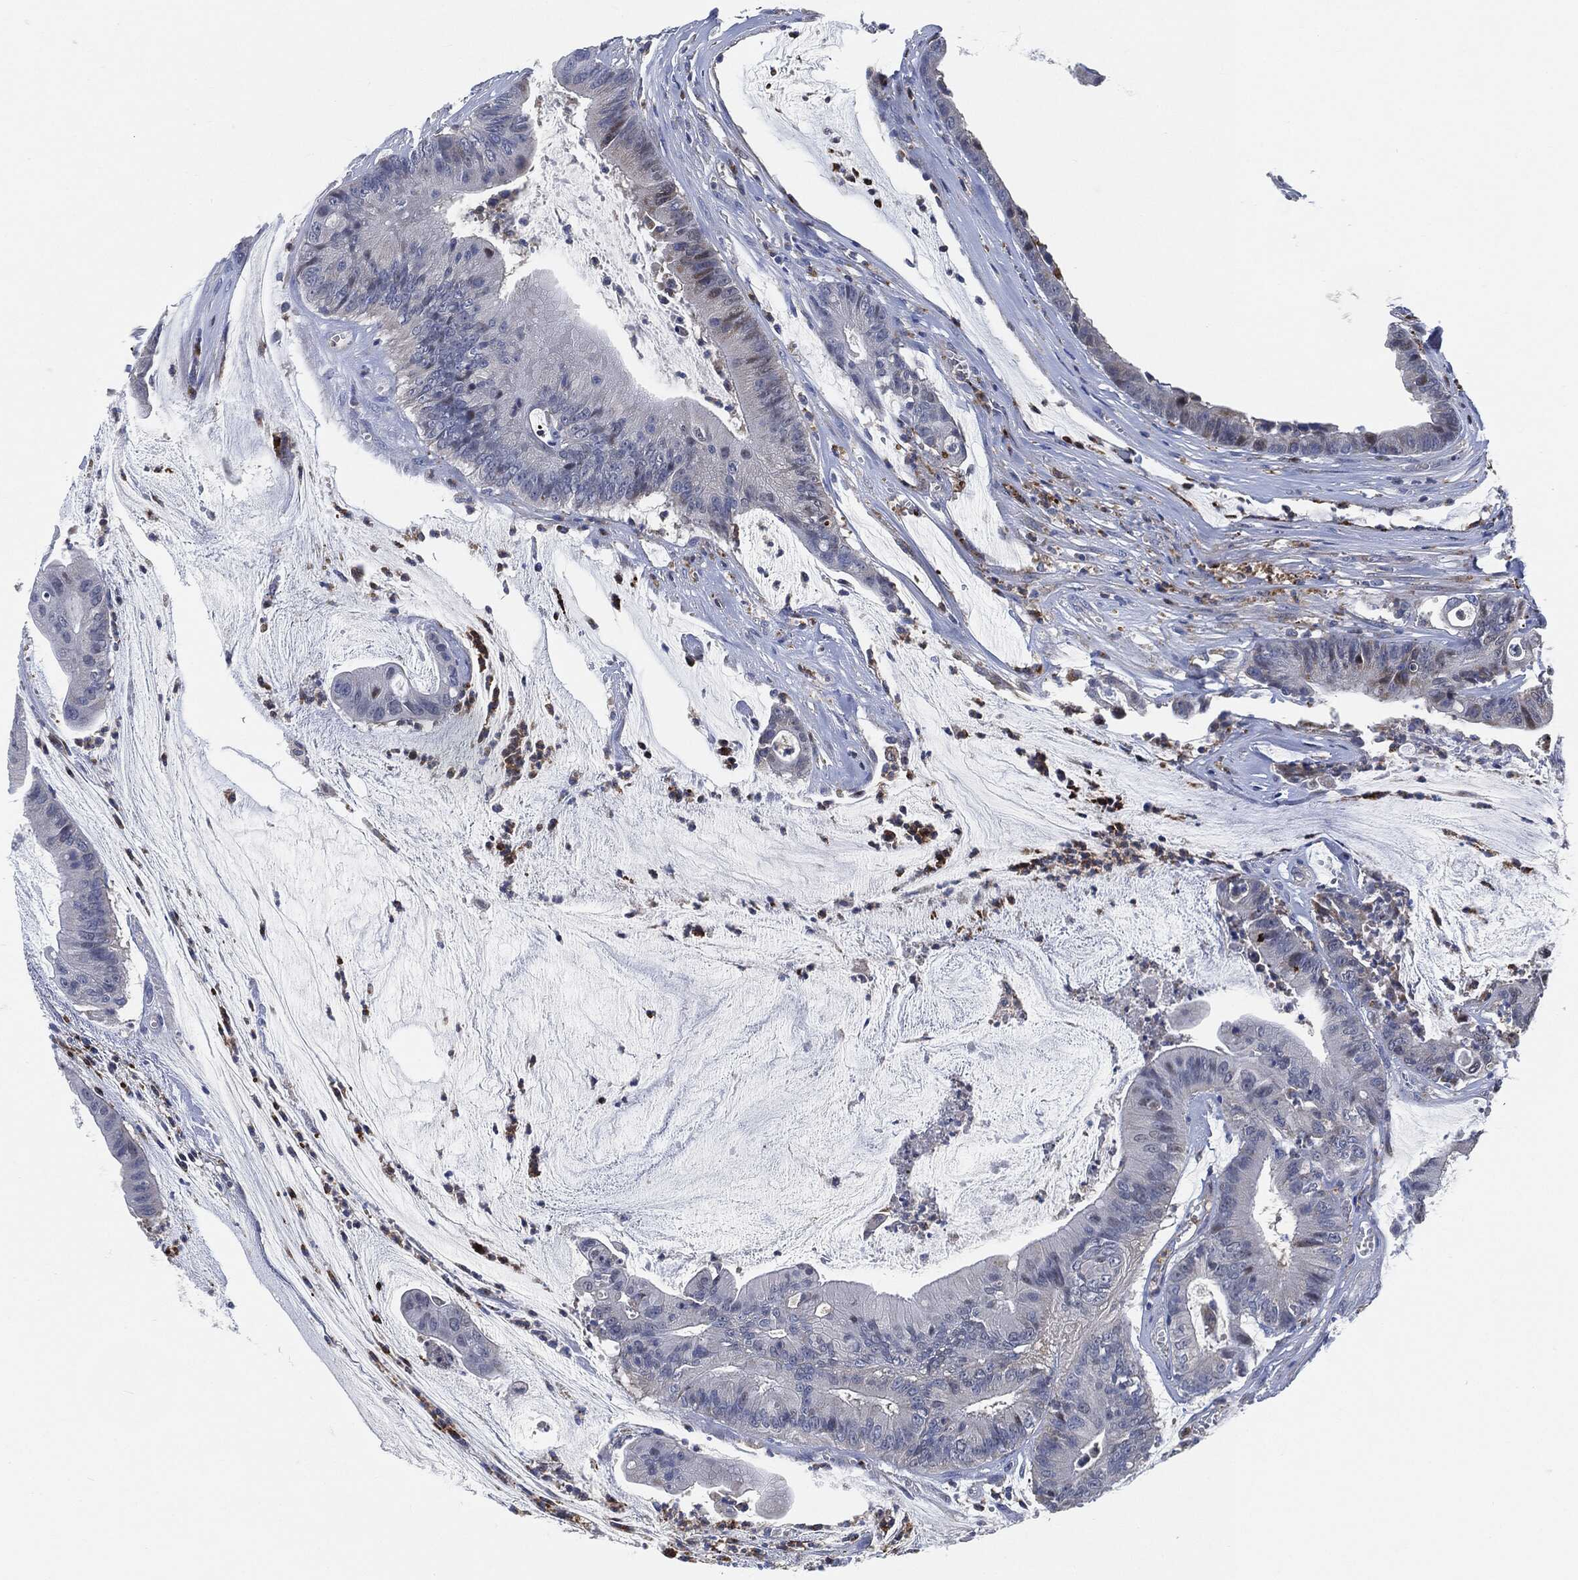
{"staining": {"intensity": "negative", "quantity": "none", "location": "none"}, "tissue": "colorectal cancer", "cell_type": "Tumor cells", "image_type": "cancer", "snomed": [{"axis": "morphology", "description": "Adenocarcinoma, NOS"}, {"axis": "topography", "description": "Colon"}], "caption": "Colorectal cancer (adenocarcinoma) was stained to show a protein in brown. There is no significant positivity in tumor cells.", "gene": "VSIG4", "patient": {"sex": "female", "age": 69}}